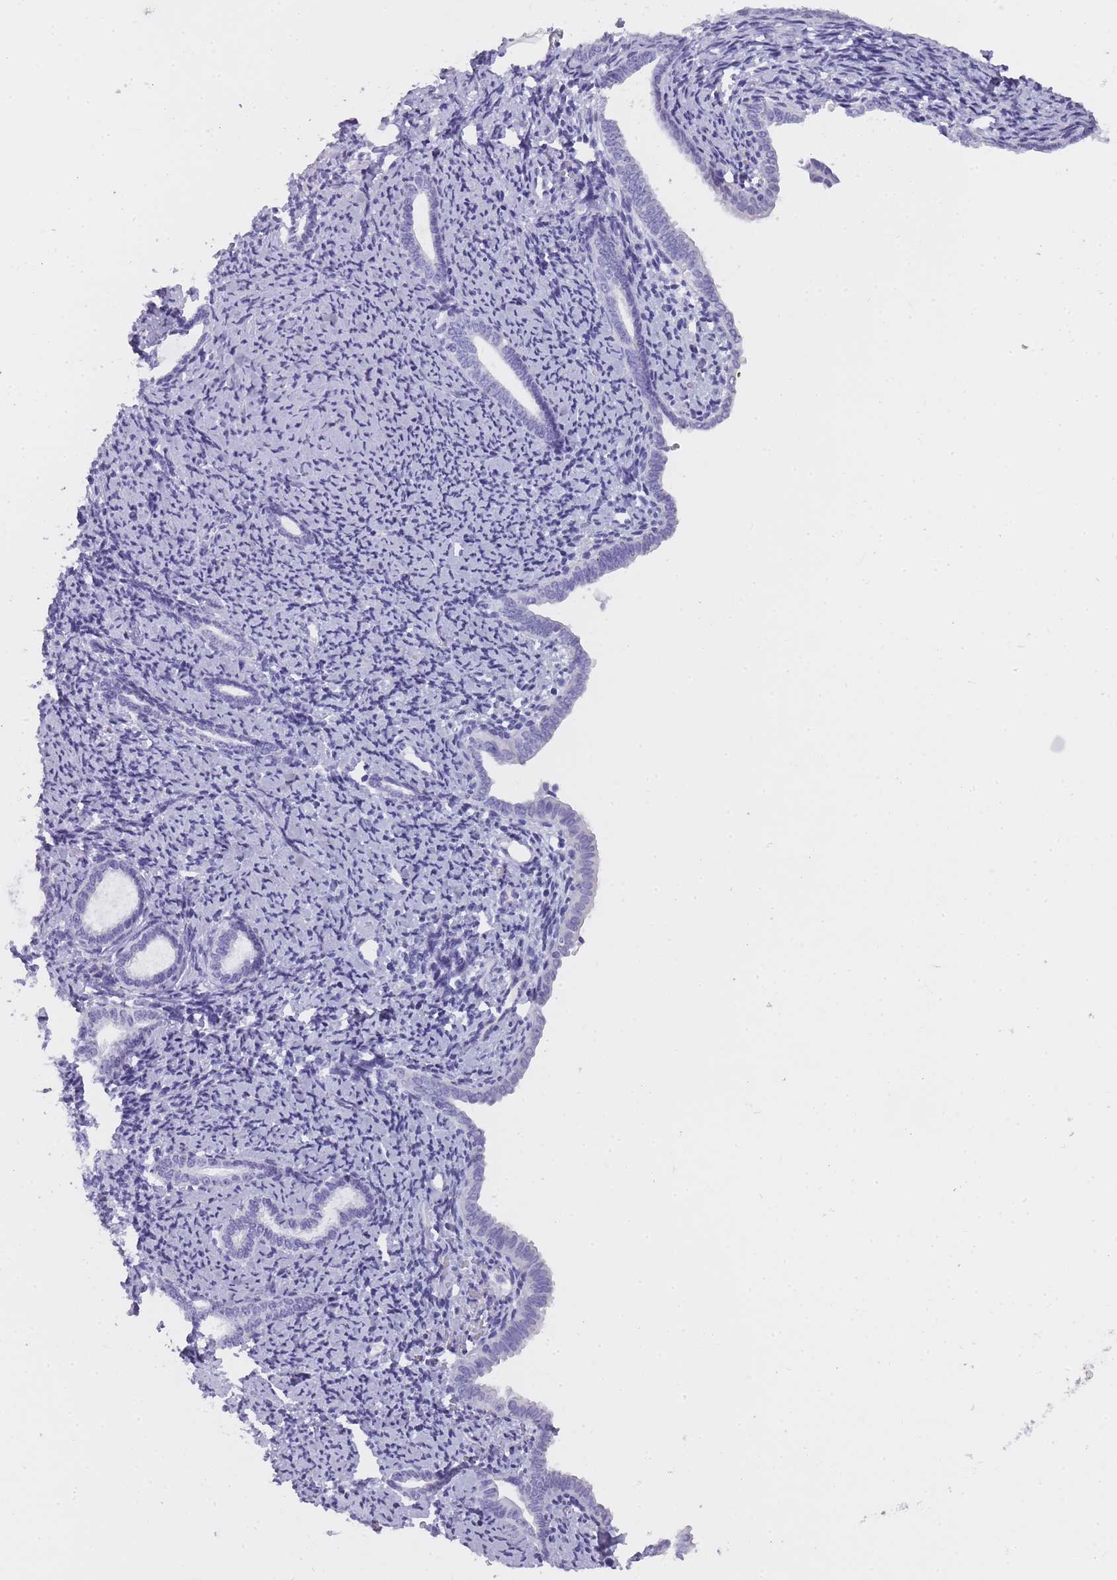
{"staining": {"intensity": "negative", "quantity": "none", "location": "none"}, "tissue": "endometrium", "cell_type": "Cells in endometrial stroma", "image_type": "normal", "snomed": [{"axis": "morphology", "description": "Normal tissue, NOS"}, {"axis": "topography", "description": "Endometrium"}], "caption": "DAB immunohistochemical staining of normal human endometrium reveals no significant expression in cells in endometrial stroma.", "gene": "TCP11X1", "patient": {"sex": "female", "age": 63}}